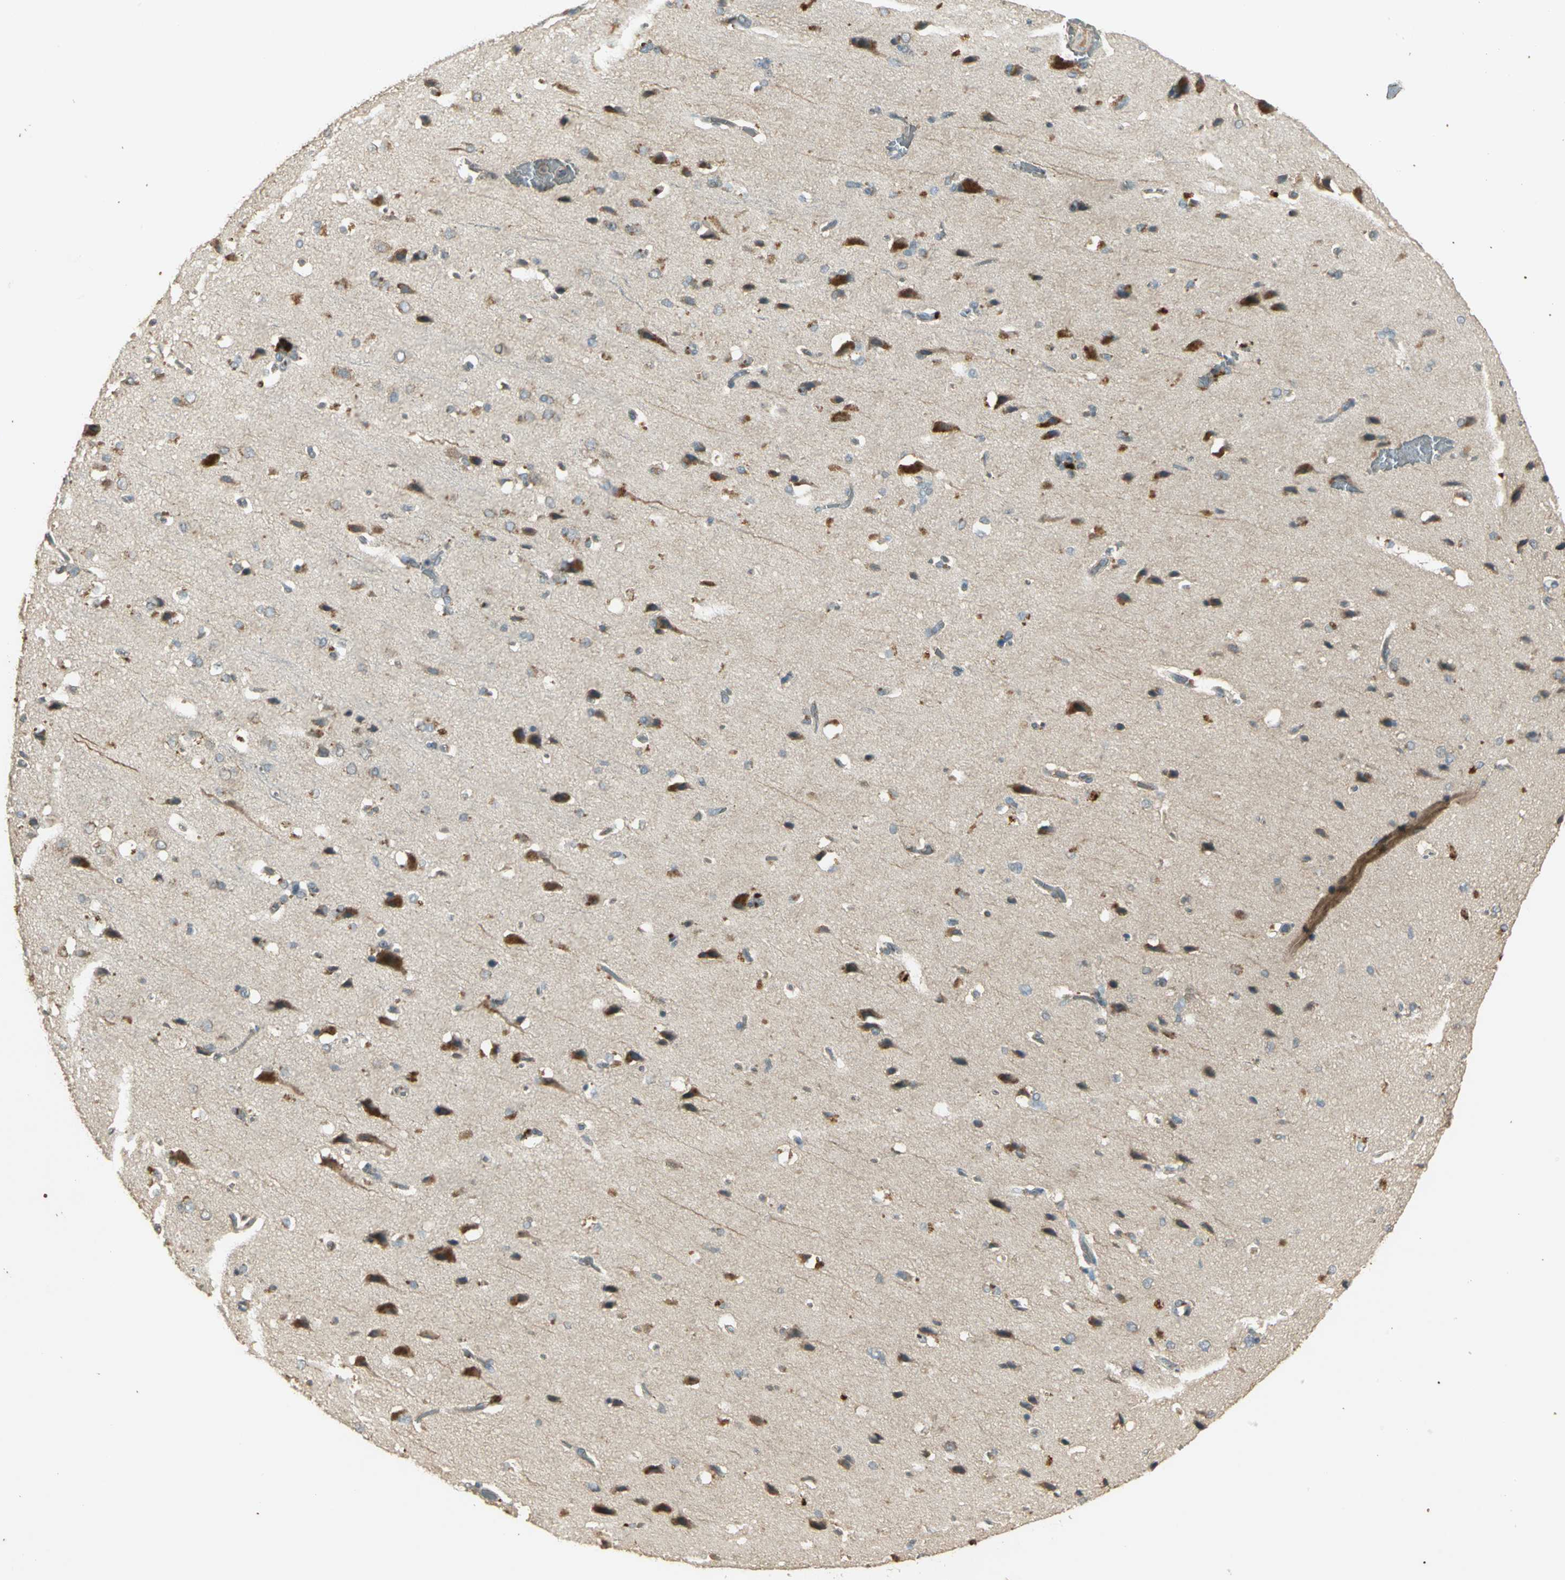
{"staining": {"intensity": "negative", "quantity": "none", "location": "none"}, "tissue": "cerebral cortex", "cell_type": "Endothelial cells", "image_type": "normal", "snomed": [{"axis": "morphology", "description": "Normal tissue, NOS"}, {"axis": "topography", "description": "Cerebral cortex"}], "caption": "The image shows no significant positivity in endothelial cells of cerebral cortex.", "gene": "KEAP1", "patient": {"sex": "male", "age": 62}}